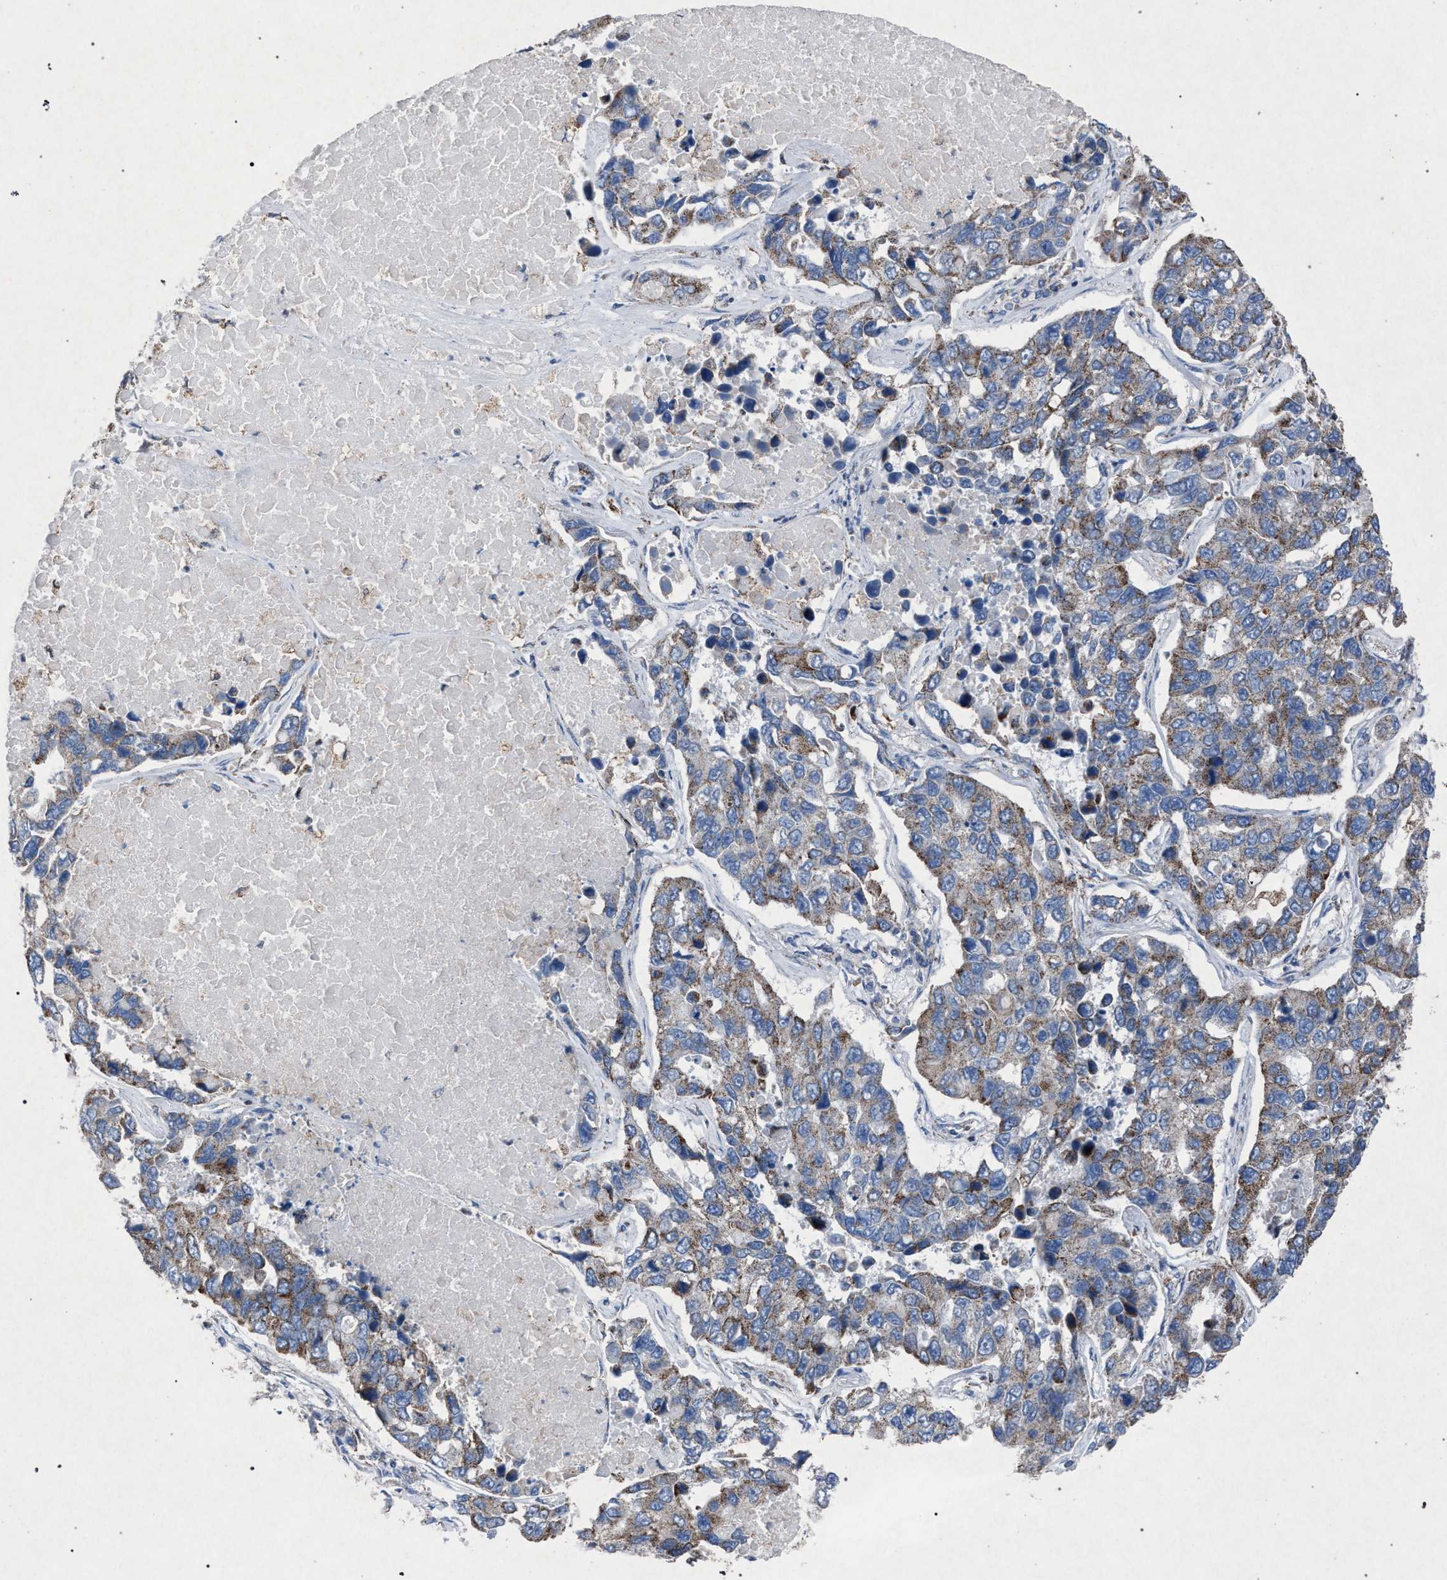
{"staining": {"intensity": "moderate", "quantity": "25%-75%", "location": "cytoplasmic/membranous"}, "tissue": "lung cancer", "cell_type": "Tumor cells", "image_type": "cancer", "snomed": [{"axis": "morphology", "description": "Adenocarcinoma, NOS"}, {"axis": "topography", "description": "Lung"}], "caption": "Protein staining of lung cancer tissue reveals moderate cytoplasmic/membranous staining in about 25%-75% of tumor cells. (brown staining indicates protein expression, while blue staining denotes nuclei).", "gene": "HSD17B4", "patient": {"sex": "male", "age": 64}}